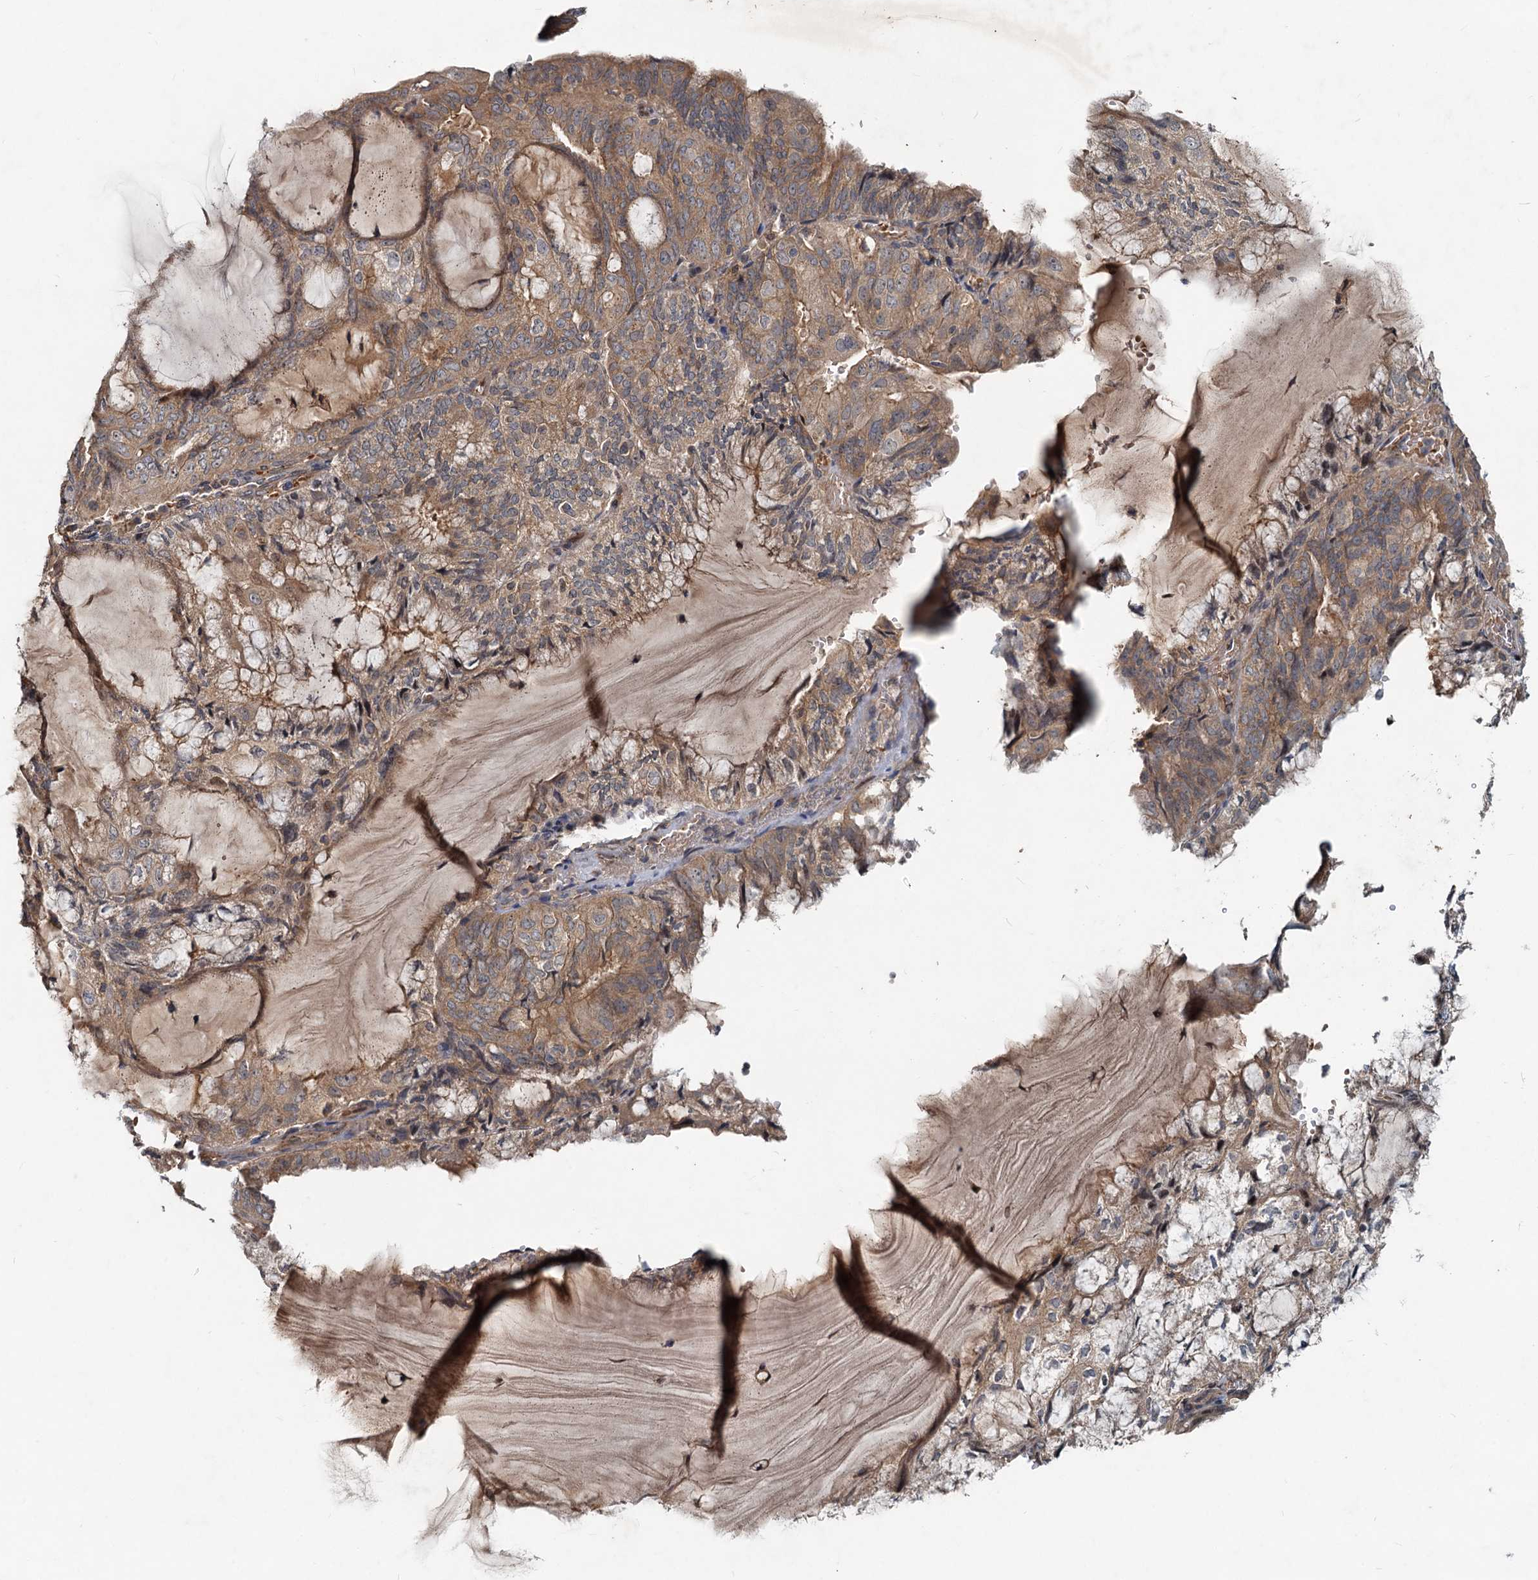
{"staining": {"intensity": "moderate", "quantity": ">75%", "location": "cytoplasmic/membranous"}, "tissue": "endometrial cancer", "cell_type": "Tumor cells", "image_type": "cancer", "snomed": [{"axis": "morphology", "description": "Adenocarcinoma, NOS"}, {"axis": "topography", "description": "Endometrium"}], "caption": "Immunohistochemistry (IHC) of endometrial adenocarcinoma displays medium levels of moderate cytoplasmic/membranous expression in about >75% of tumor cells. The staining is performed using DAB brown chromogen to label protein expression. The nuclei are counter-stained blue using hematoxylin.", "gene": "CEP68", "patient": {"sex": "female", "age": 81}}